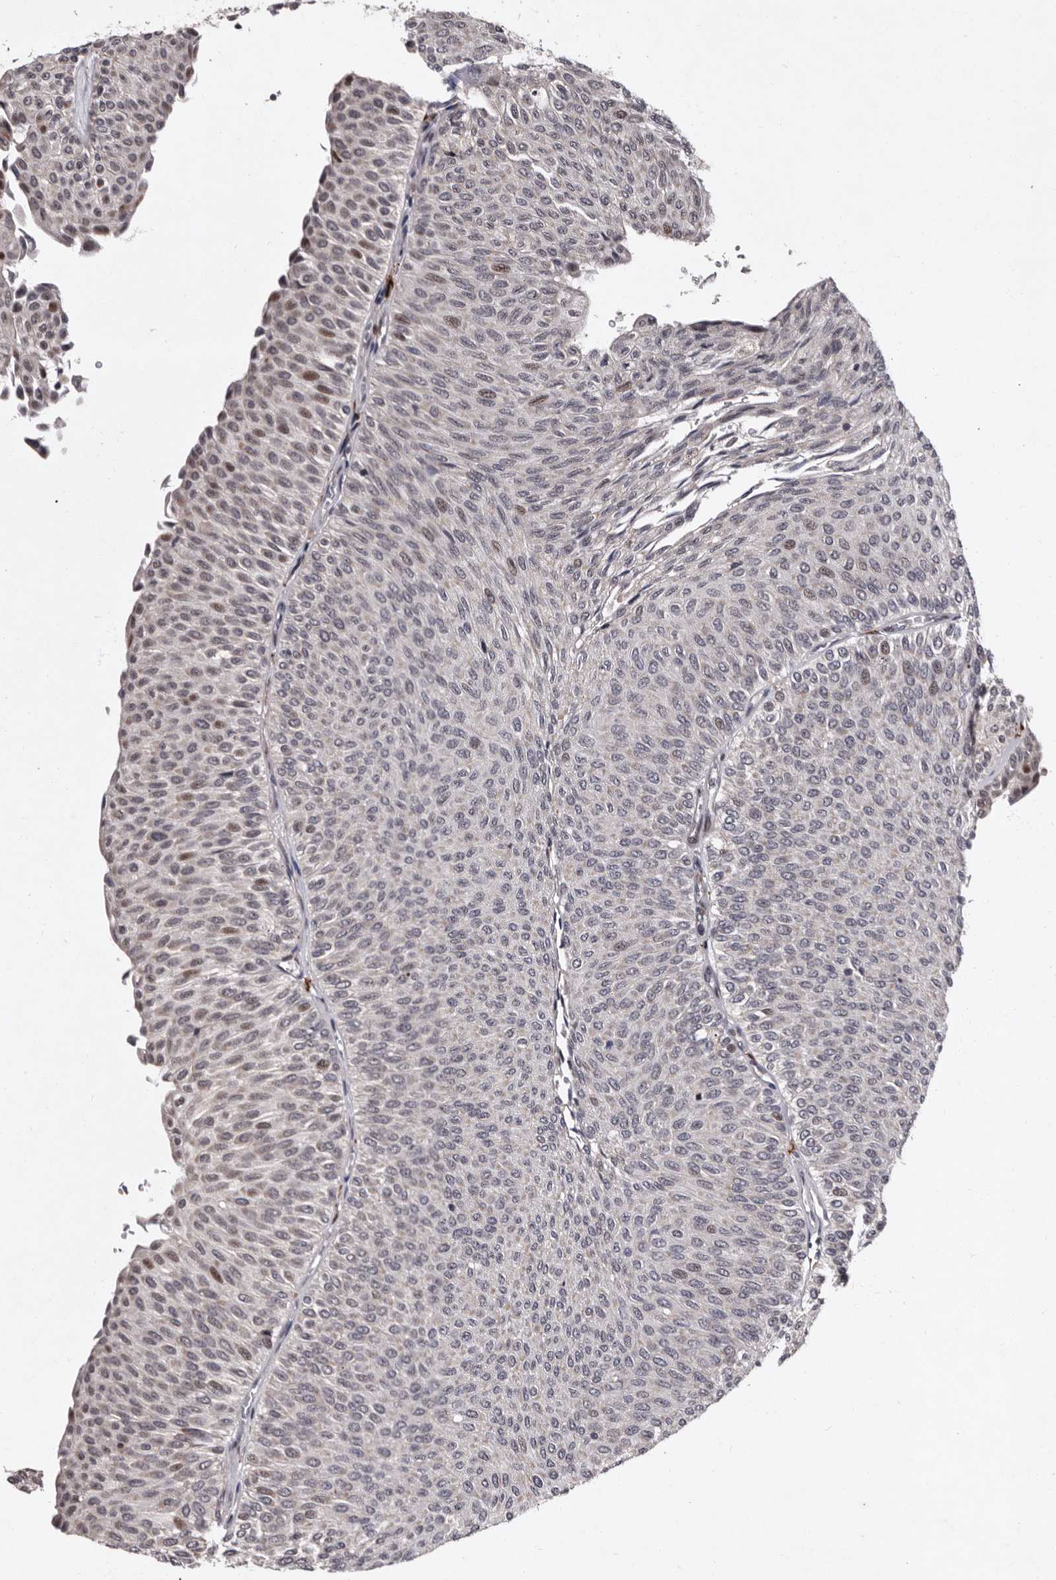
{"staining": {"intensity": "weak", "quantity": "<25%", "location": "nuclear"}, "tissue": "urothelial cancer", "cell_type": "Tumor cells", "image_type": "cancer", "snomed": [{"axis": "morphology", "description": "Urothelial carcinoma, Low grade"}, {"axis": "topography", "description": "Urinary bladder"}], "caption": "Histopathology image shows no significant protein expression in tumor cells of low-grade urothelial carcinoma.", "gene": "TNKS", "patient": {"sex": "male", "age": 78}}